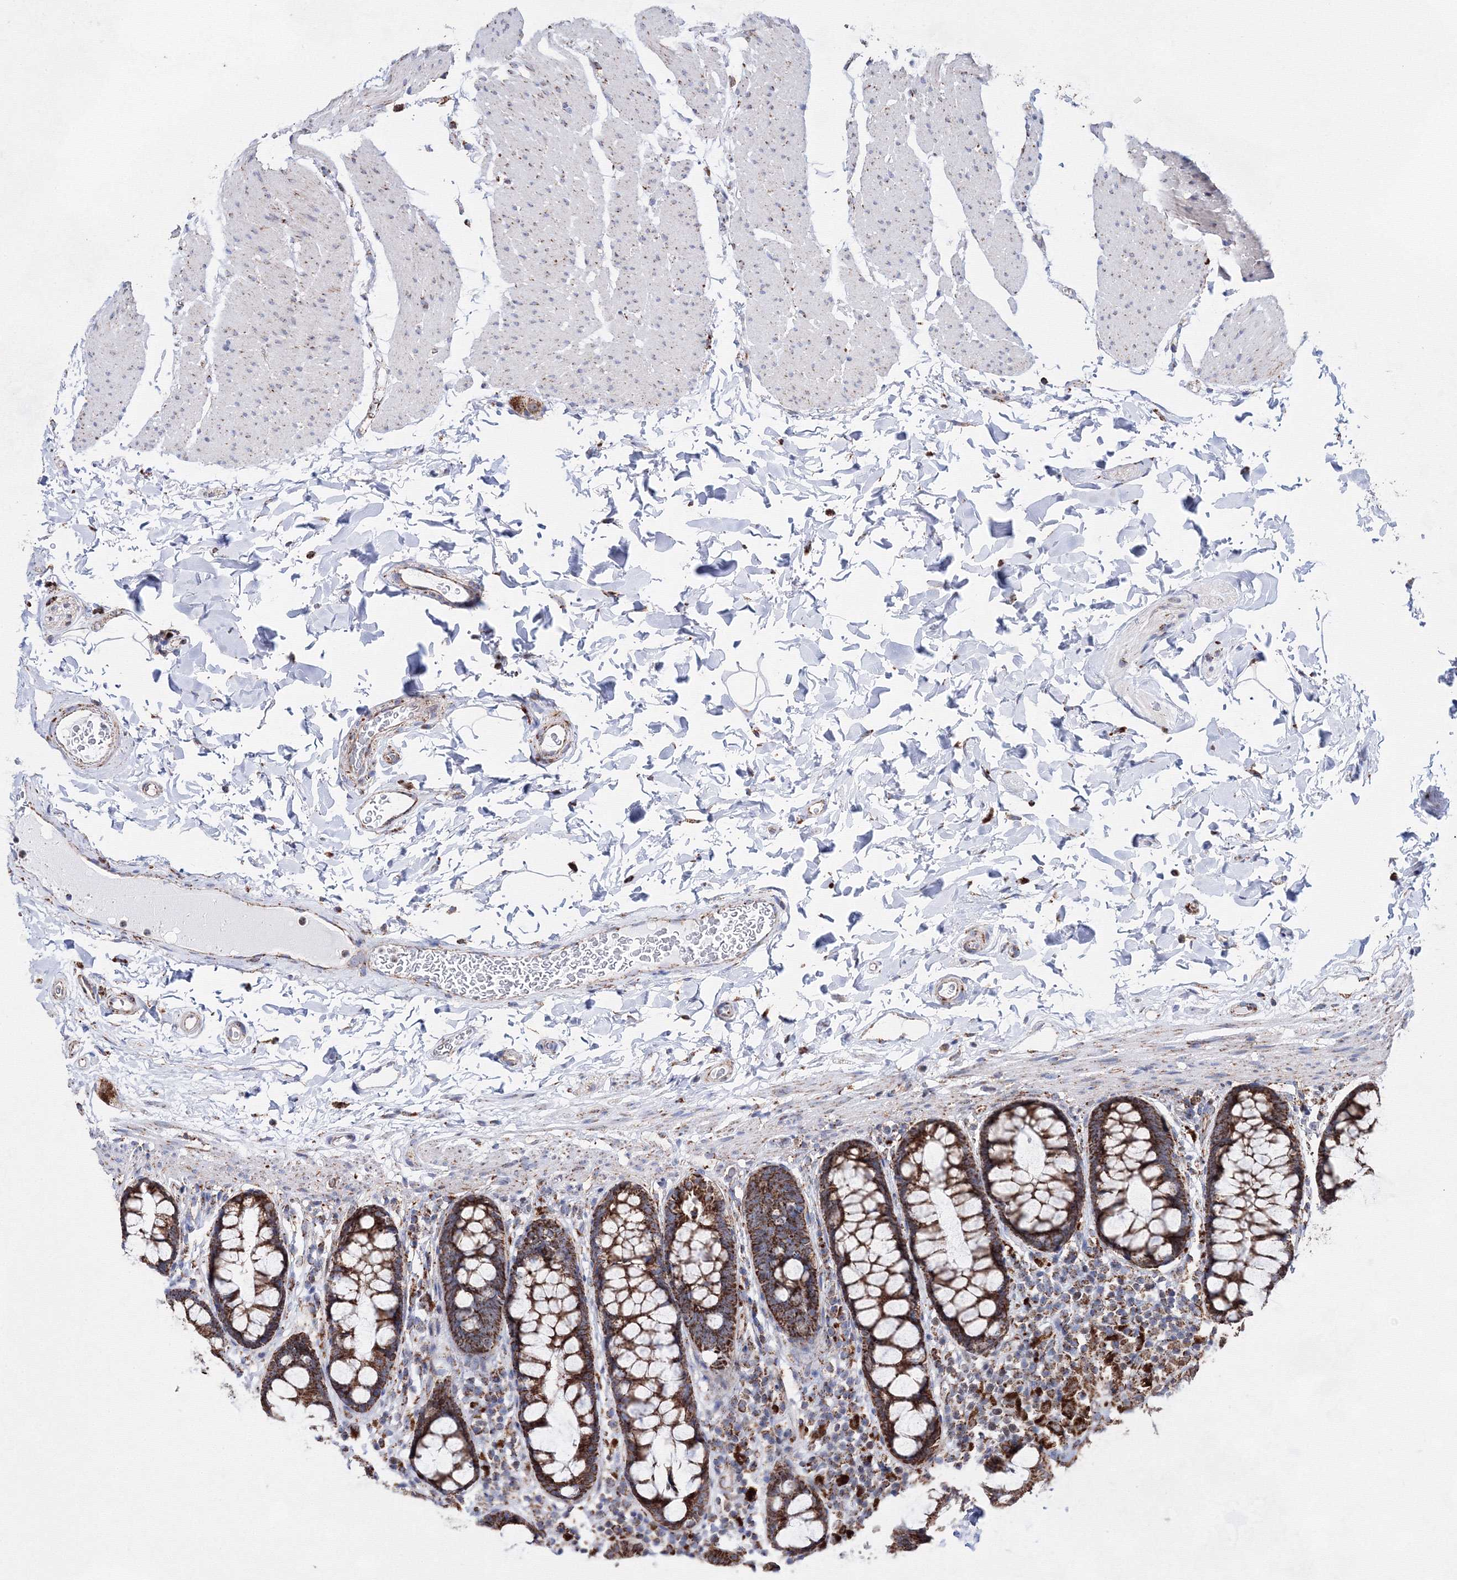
{"staining": {"intensity": "moderate", "quantity": ">75%", "location": "cytoplasmic/membranous"}, "tissue": "colon", "cell_type": "Endothelial cells", "image_type": "normal", "snomed": [{"axis": "morphology", "description": "Normal tissue, NOS"}, {"axis": "topography", "description": "Colon"}], "caption": "High-magnification brightfield microscopy of unremarkable colon stained with DAB (brown) and counterstained with hematoxylin (blue). endothelial cells exhibit moderate cytoplasmic/membranous expression is present in about>75% of cells.", "gene": "HADHB", "patient": {"sex": "female", "age": 80}}